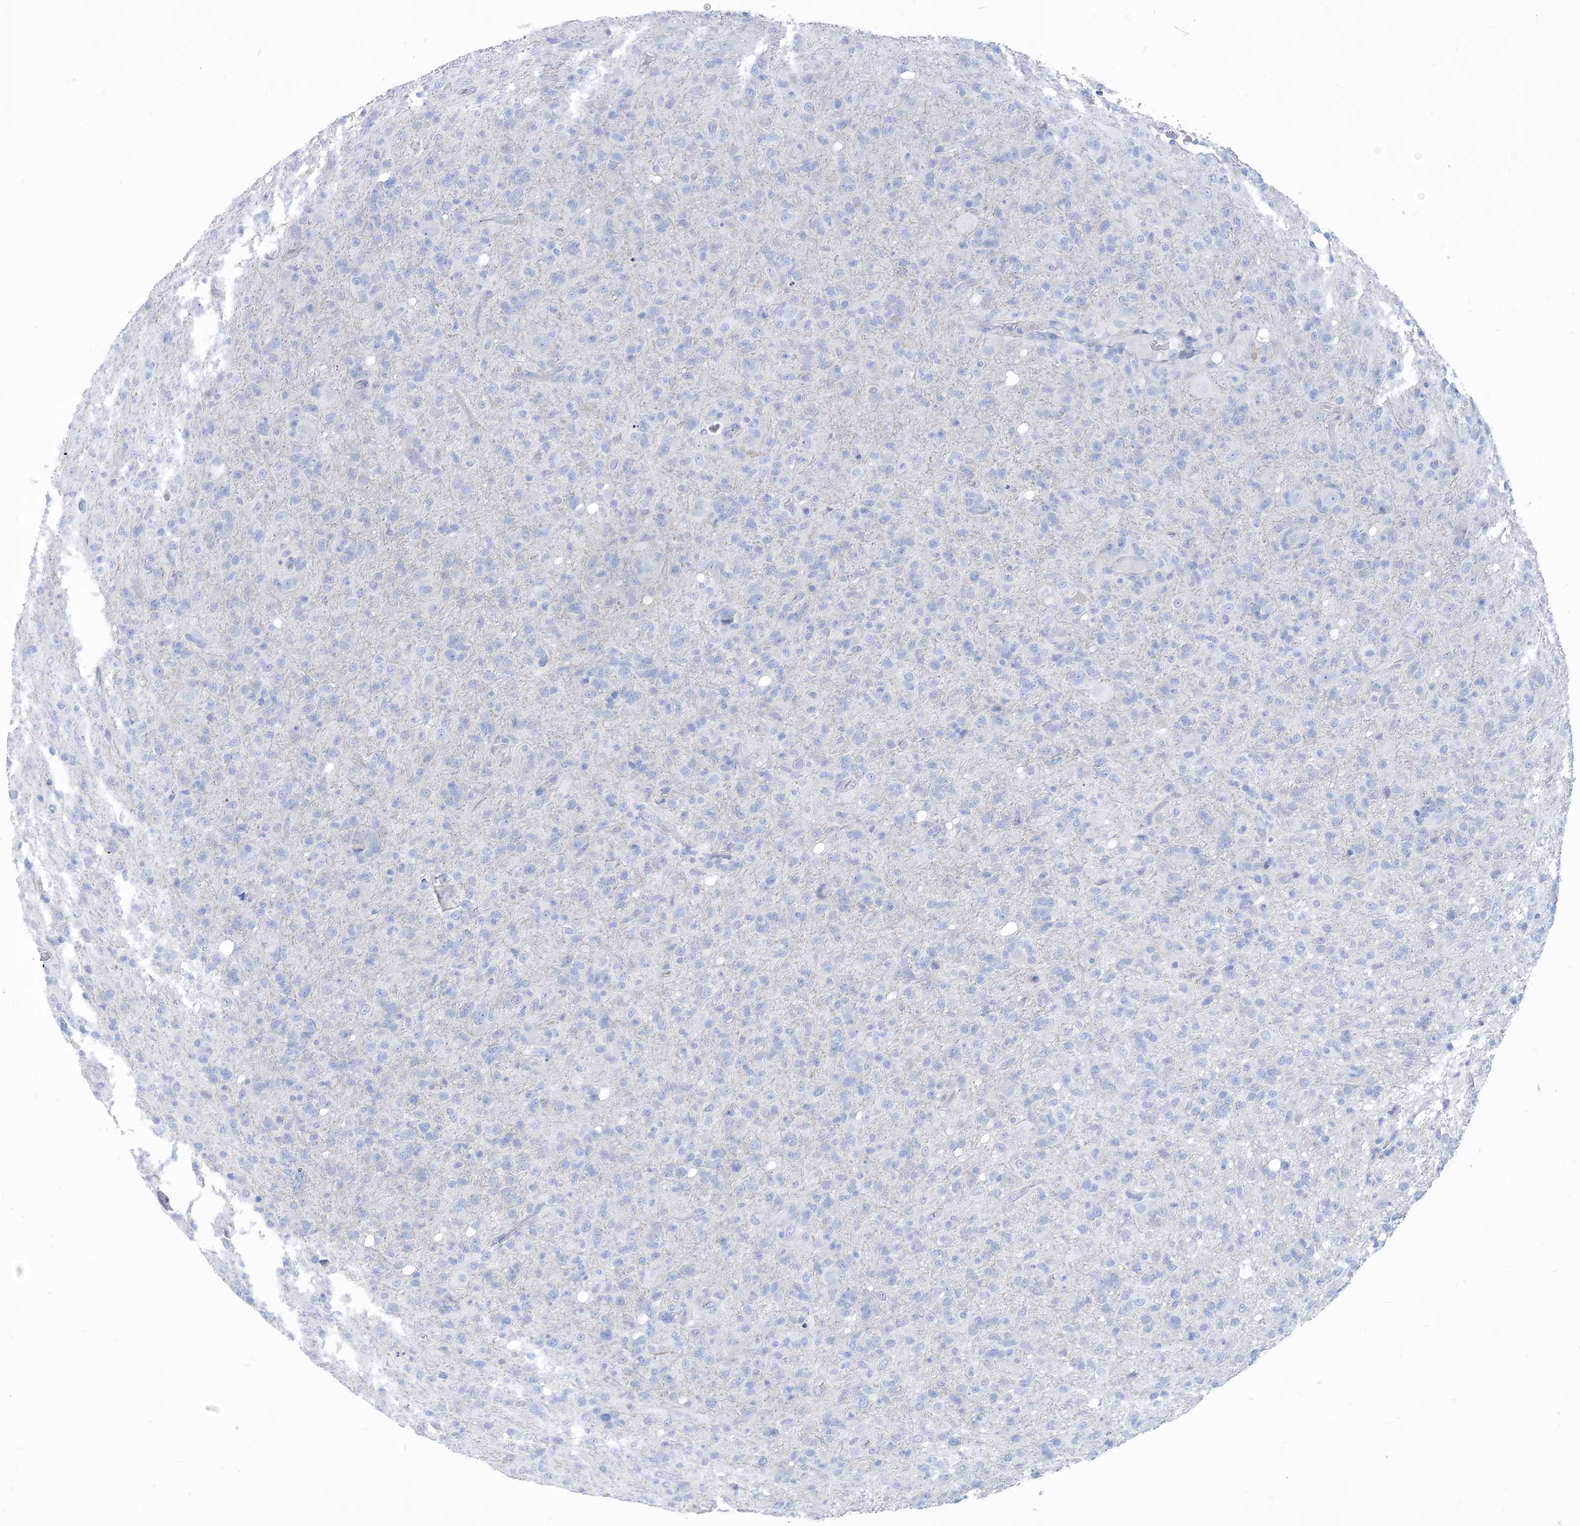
{"staining": {"intensity": "negative", "quantity": "none", "location": "none"}, "tissue": "glioma", "cell_type": "Tumor cells", "image_type": "cancer", "snomed": [{"axis": "morphology", "description": "Glioma, malignant, High grade"}, {"axis": "topography", "description": "Brain"}], "caption": "The photomicrograph displays no staining of tumor cells in malignant glioma (high-grade).", "gene": "MOXD1", "patient": {"sex": "female", "age": 57}}